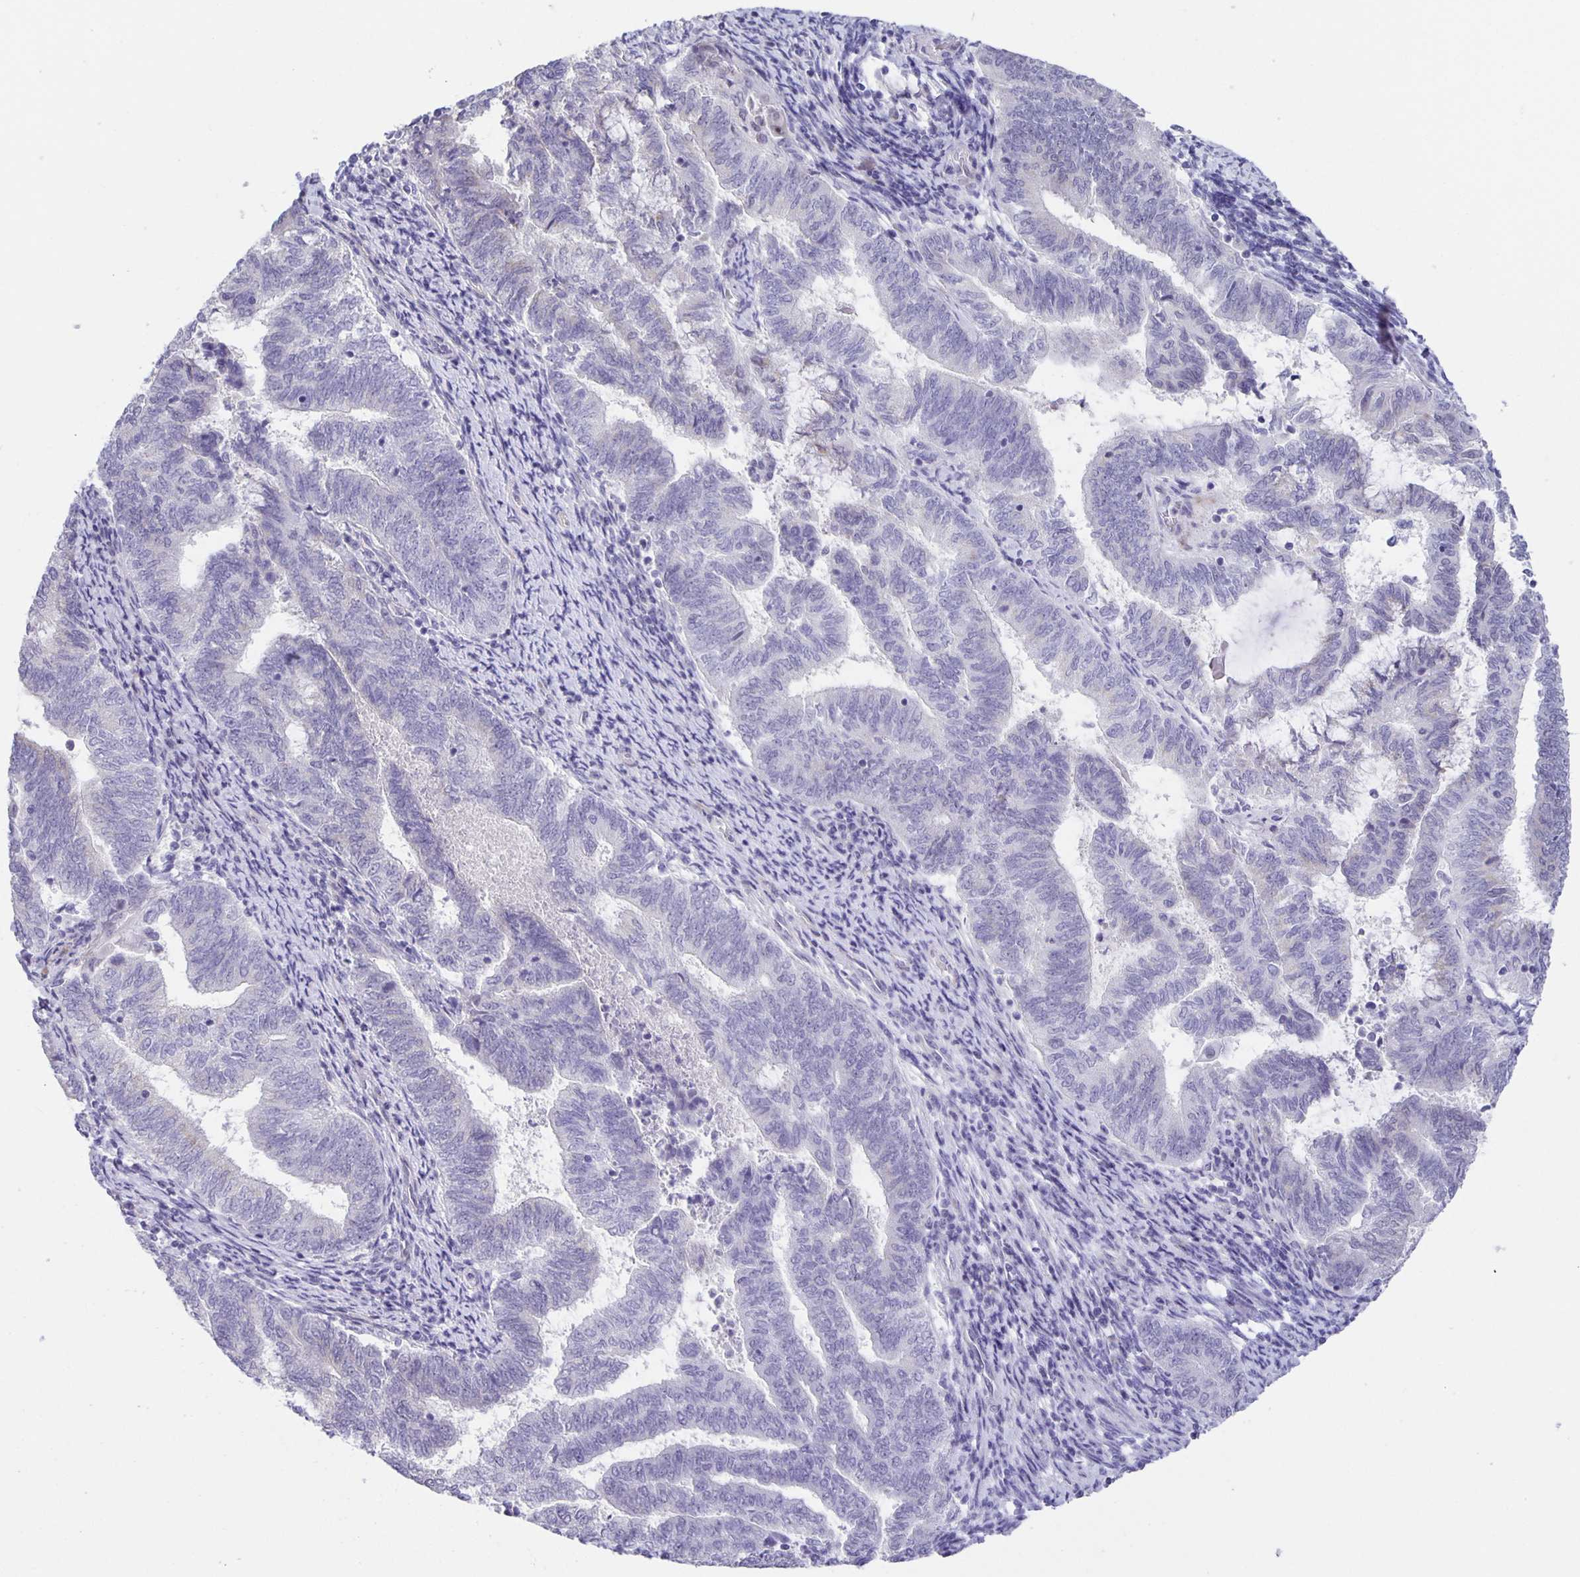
{"staining": {"intensity": "negative", "quantity": "none", "location": "none"}, "tissue": "endometrial cancer", "cell_type": "Tumor cells", "image_type": "cancer", "snomed": [{"axis": "morphology", "description": "Adenocarcinoma, NOS"}, {"axis": "topography", "description": "Endometrium"}], "caption": "This is an IHC histopathology image of endometrial cancer. There is no expression in tumor cells.", "gene": "PHRF1", "patient": {"sex": "female", "age": 65}}